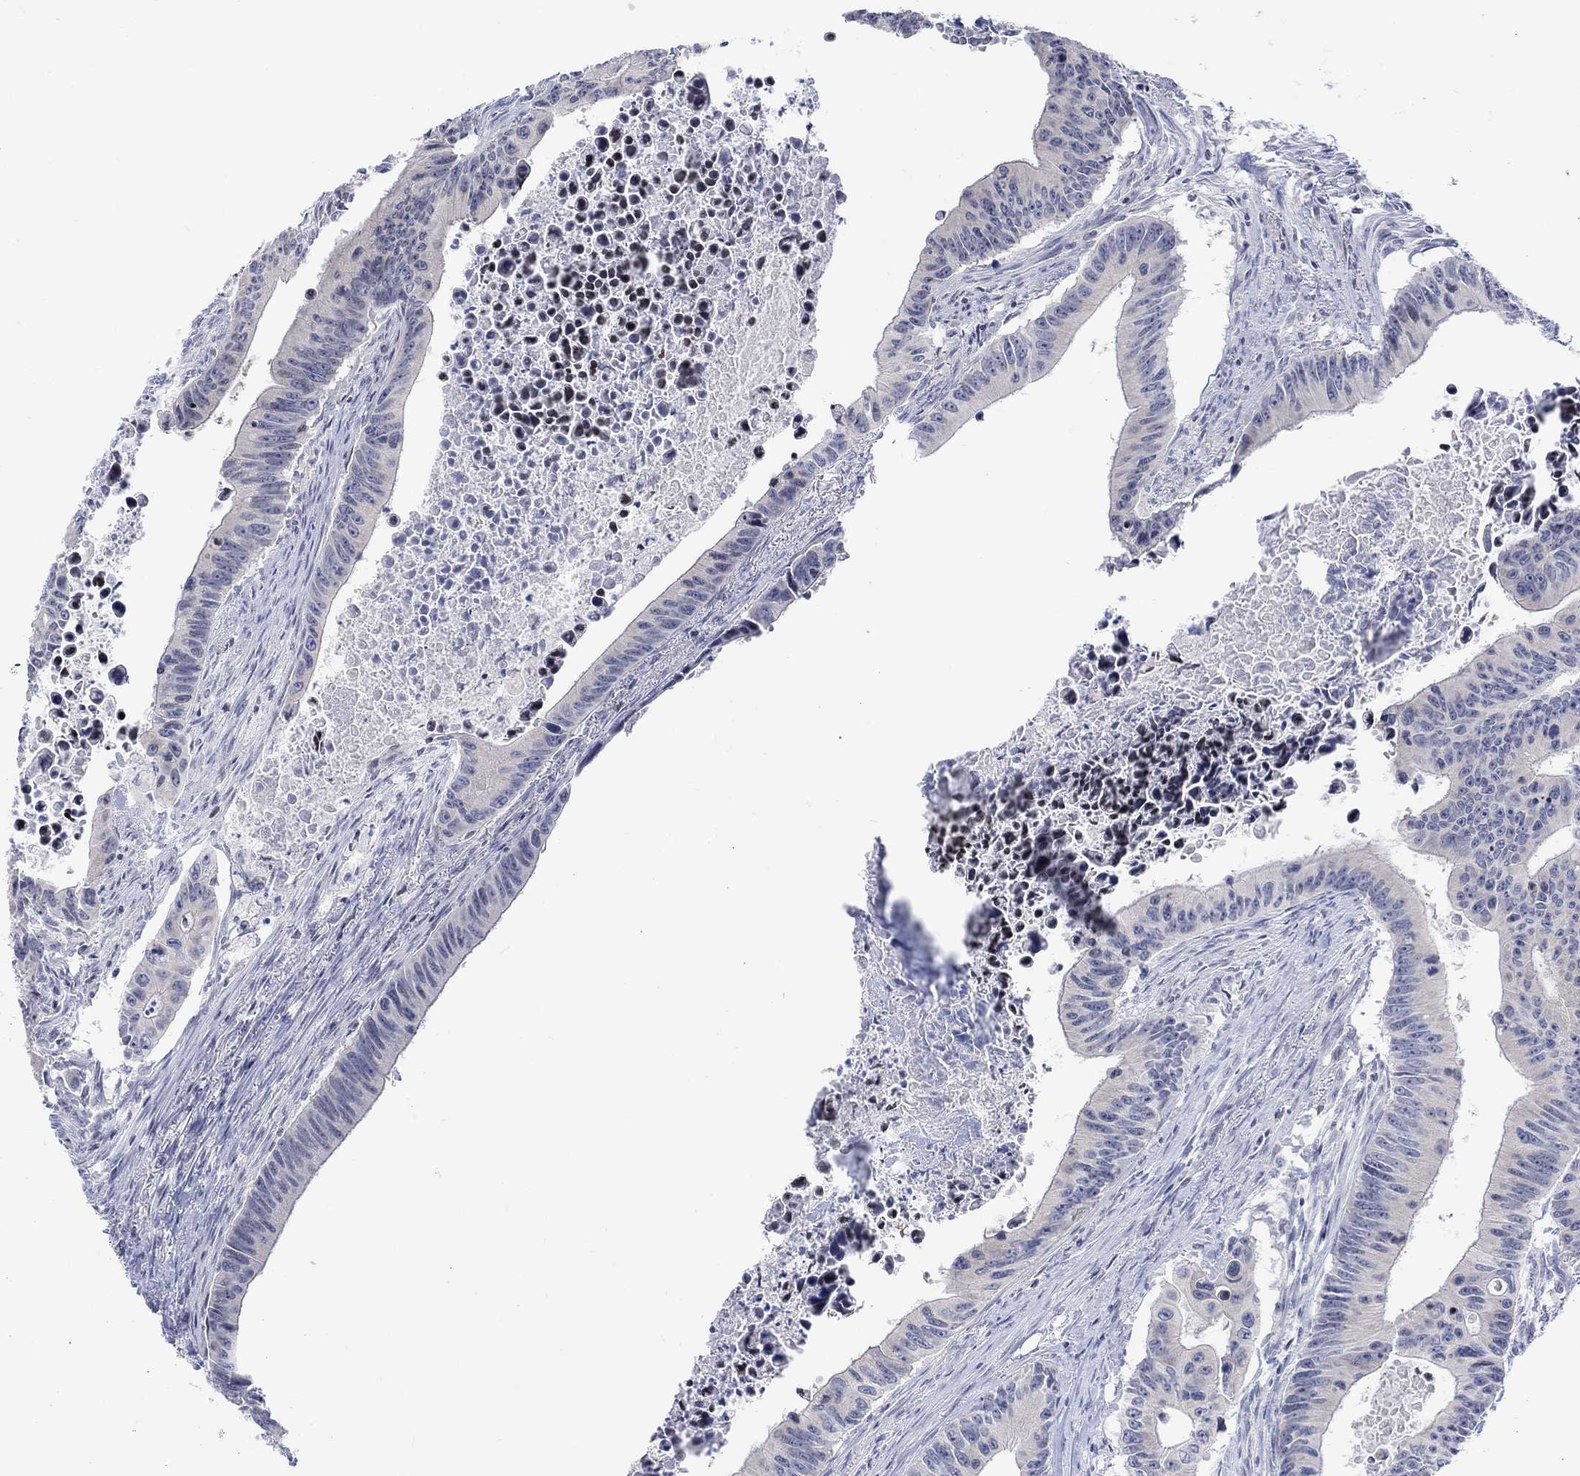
{"staining": {"intensity": "negative", "quantity": "none", "location": "none"}, "tissue": "colorectal cancer", "cell_type": "Tumor cells", "image_type": "cancer", "snomed": [{"axis": "morphology", "description": "Adenocarcinoma, NOS"}, {"axis": "topography", "description": "Colon"}], "caption": "Tumor cells show no significant protein expression in adenocarcinoma (colorectal).", "gene": "DCX", "patient": {"sex": "female", "age": 87}}